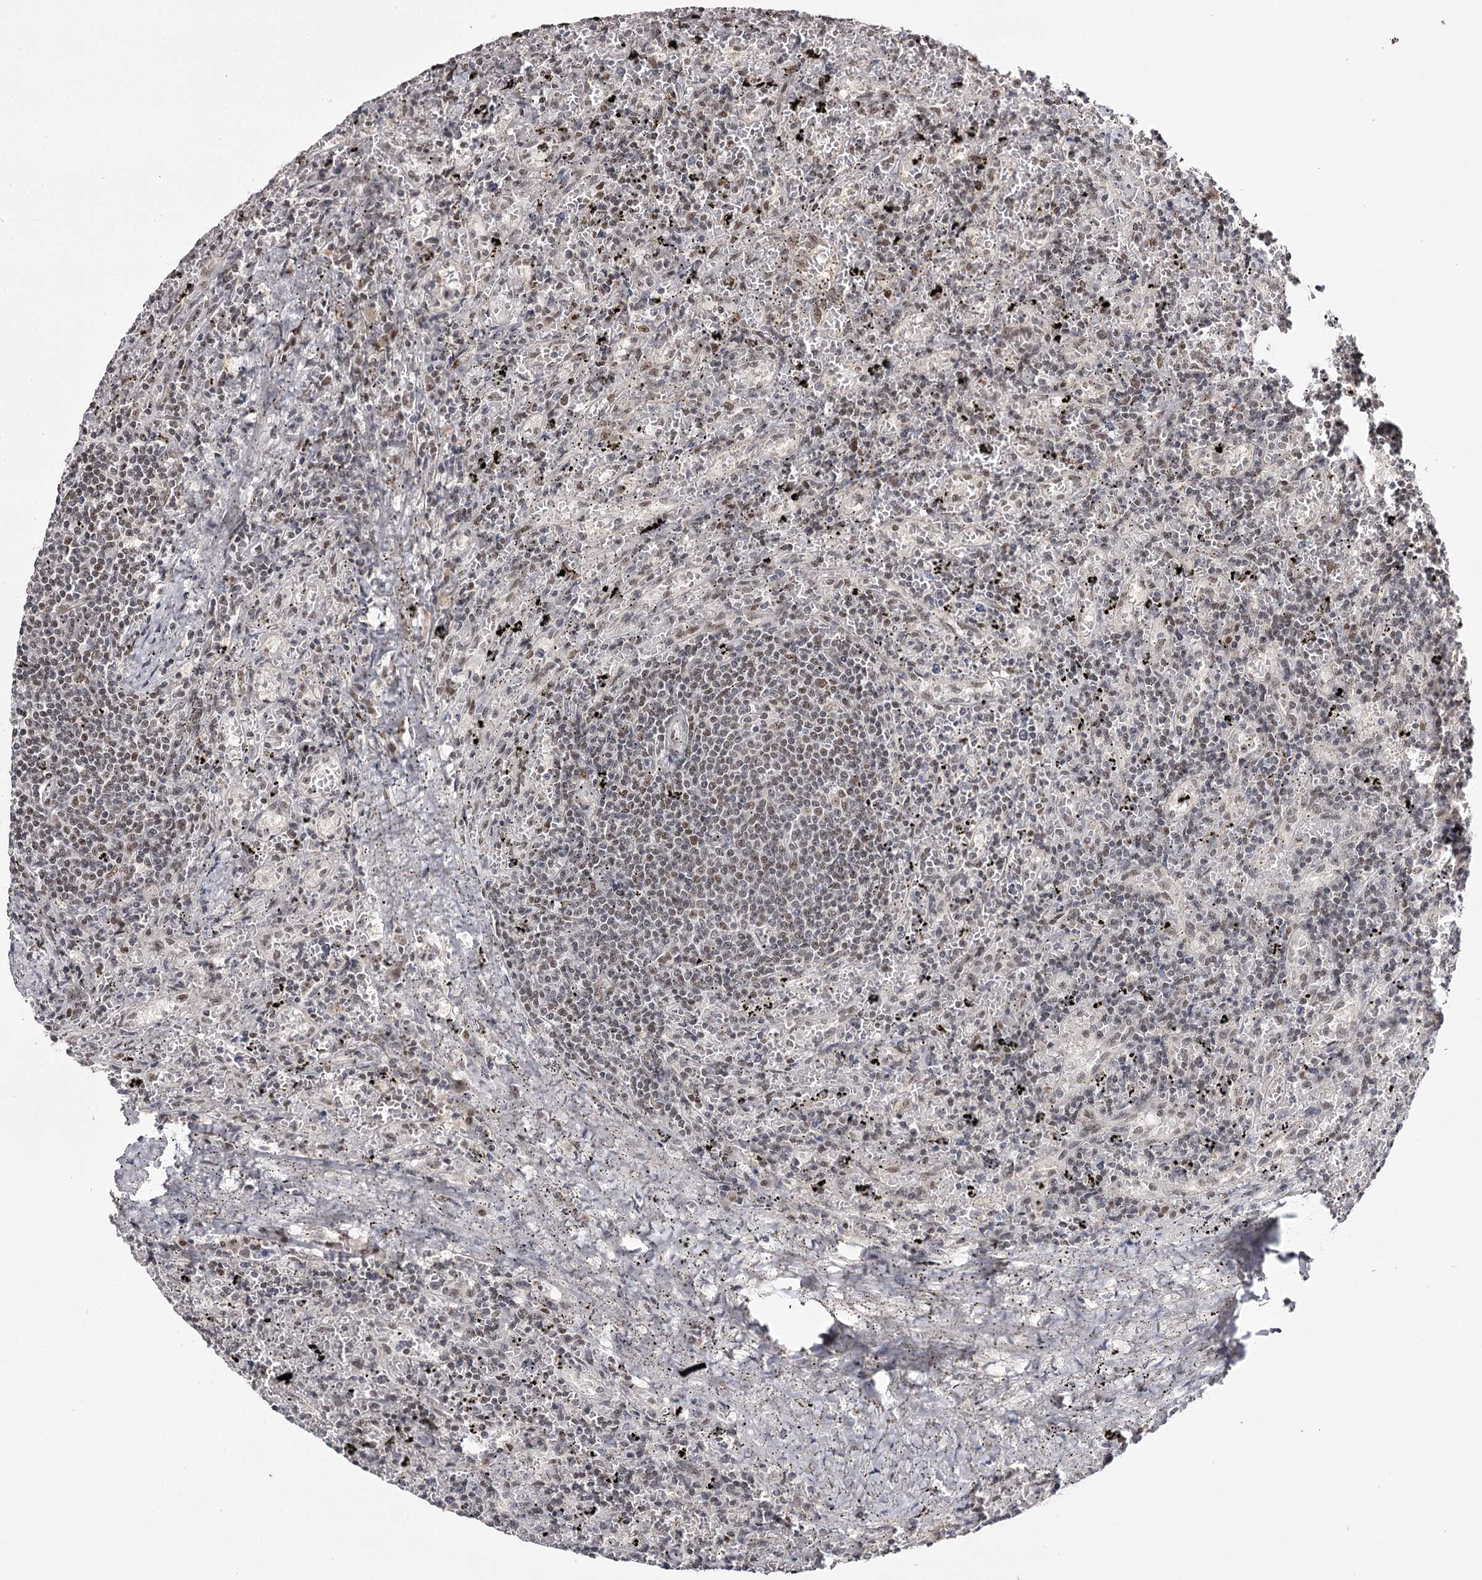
{"staining": {"intensity": "weak", "quantity": "<25%", "location": "nuclear"}, "tissue": "lymphoma", "cell_type": "Tumor cells", "image_type": "cancer", "snomed": [{"axis": "morphology", "description": "Malignant lymphoma, non-Hodgkin's type, Low grade"}, {"axis": "topography", "description": "Spleen"}], "caption": "The image shows no significant expression in tumor cells of malignant lymphoma, non-Hodgkin's type (low-grade). (Stains: DAB immunohistochemistry with hematoxylin counter stain, Microscopy: brightfield microscopy at high magnification).", "gene": "TTC33", "patient": {"sex": "male", "age": 76}}